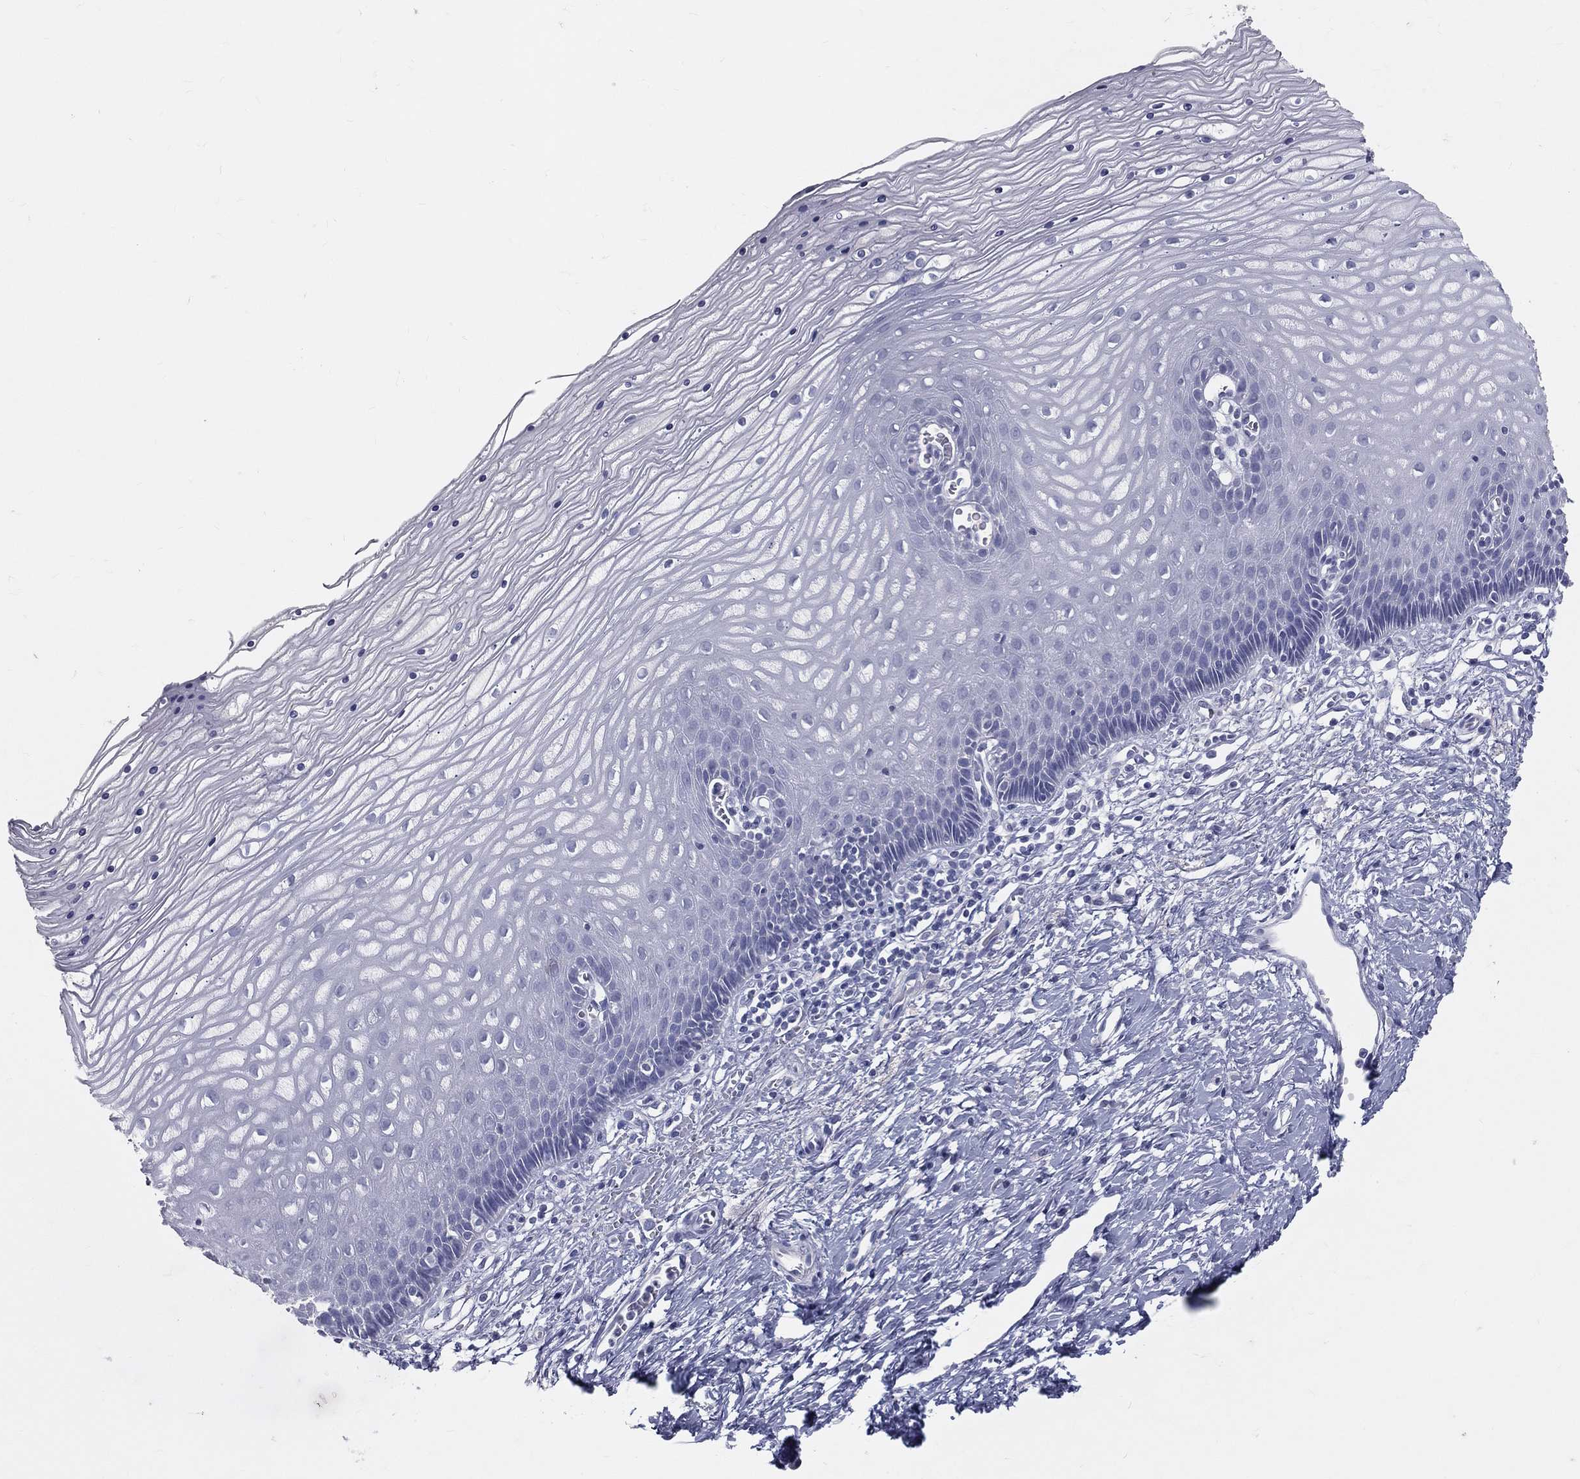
{"staining": {"intensity": "negative", "quantity": "none", "location": "none"}, "tissue": "cervix", "cell_type": "Glandular cells", "image_type": "normal", "snomed": [{"axis": "morphology", "description": "Normal tissue, NOS"}, {"axis": "topography", "description": "Cervix"}], "caption": "Immunohistochemistry micrograph of unremarkable human cervix stained for a protein (brown), which shows no positivity in glandular cells.", "gene": "TFPI2", "patient": {"sex": "female", "age": 35}}